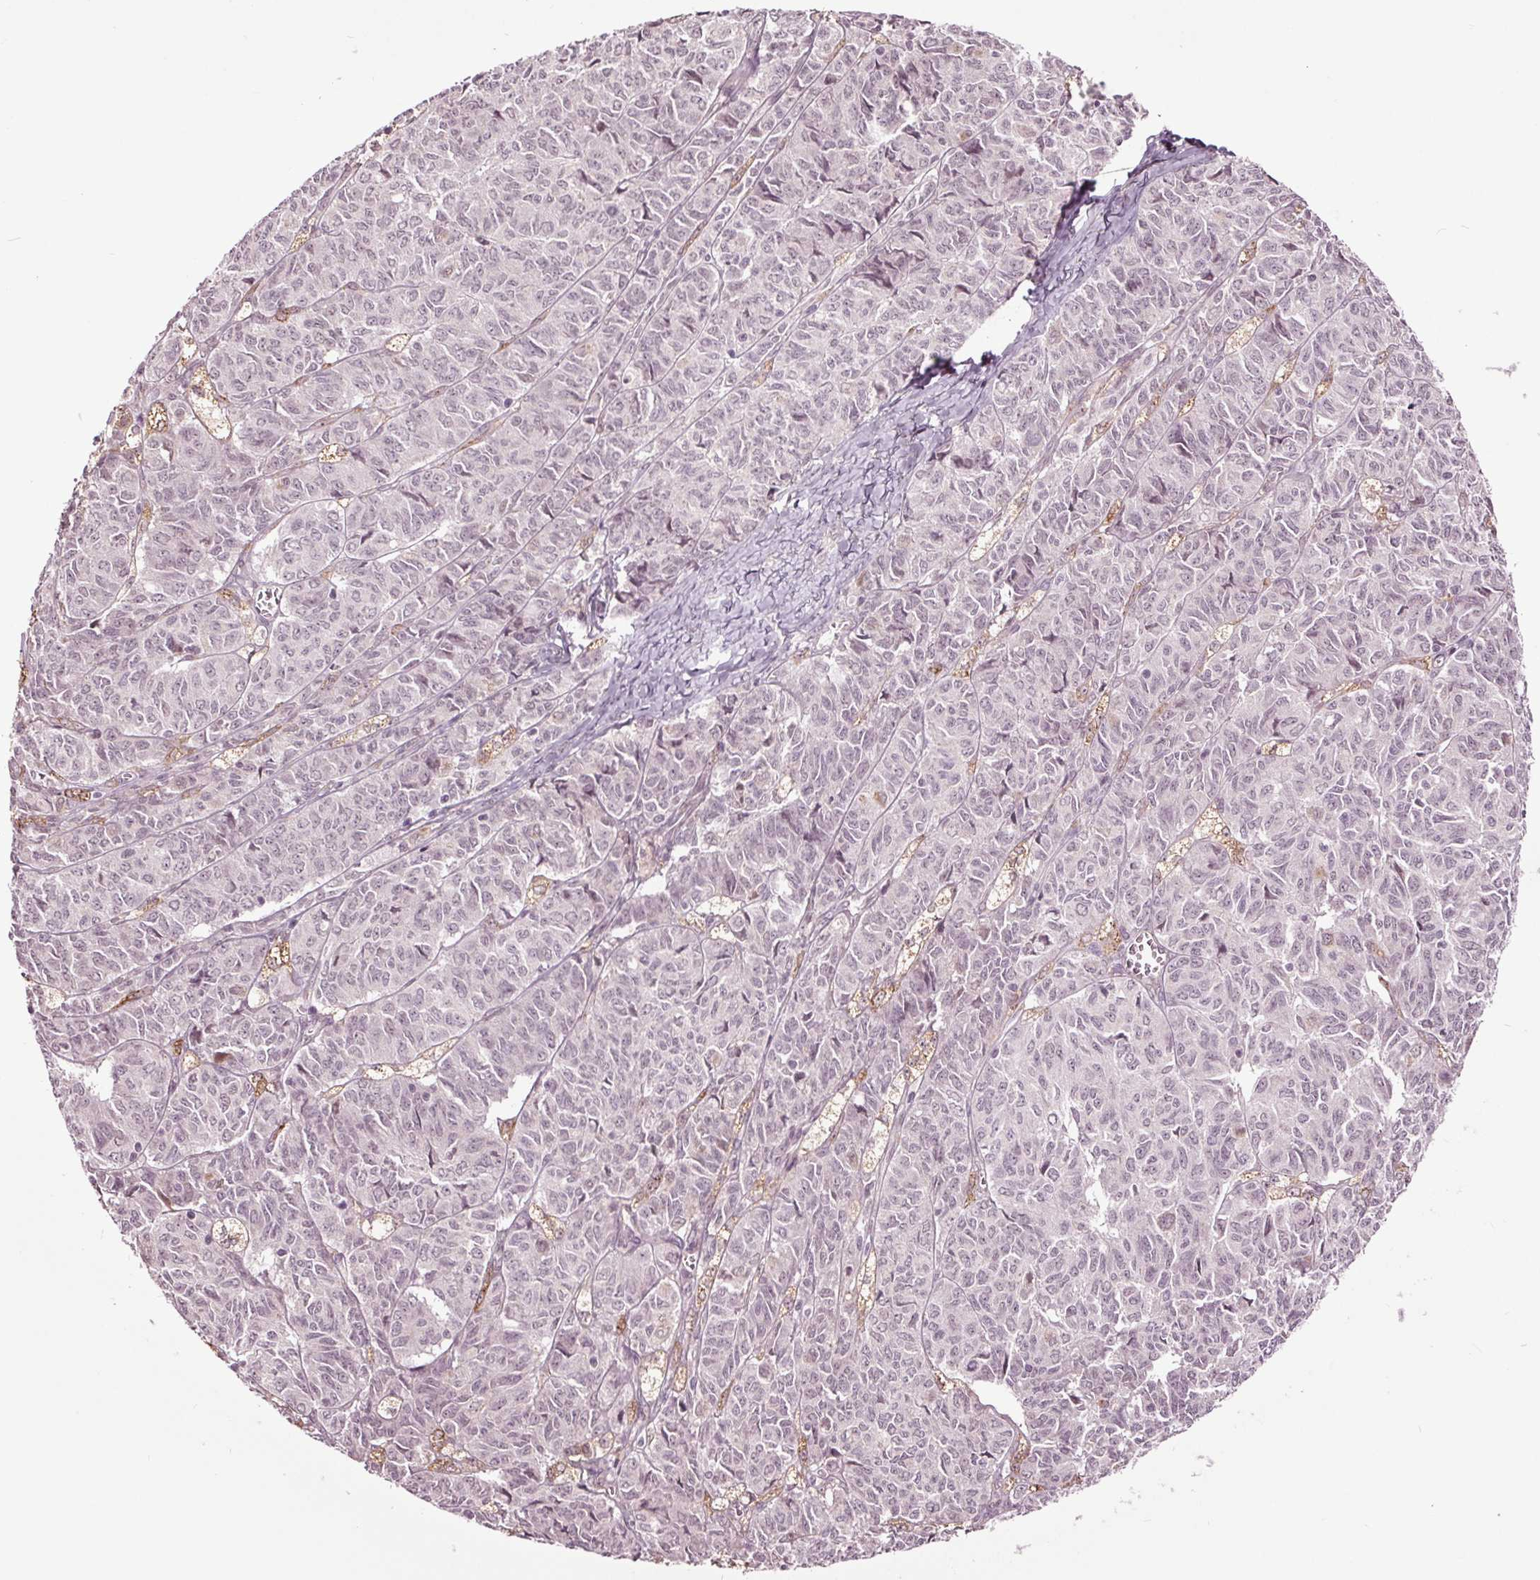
{"staining": {"intensity": "negative", "quantity": "none", "location": "none"}, "tissue": "ovarian cancer", "cell_type": "Tumor cells", "image_type": "cancer", "snomed": [{"axis": "morphology", "description": "Carcinoma, endometroid"}, {"axis": "topography", "description": "Ovary"}], "caption": "Ovarian endometroid carcinoma stained for a protein using immunohistochemistry displays no positivity tumor cells.", "gene": "HAUS5", "patient": {"sex": "female", "age": 80}}